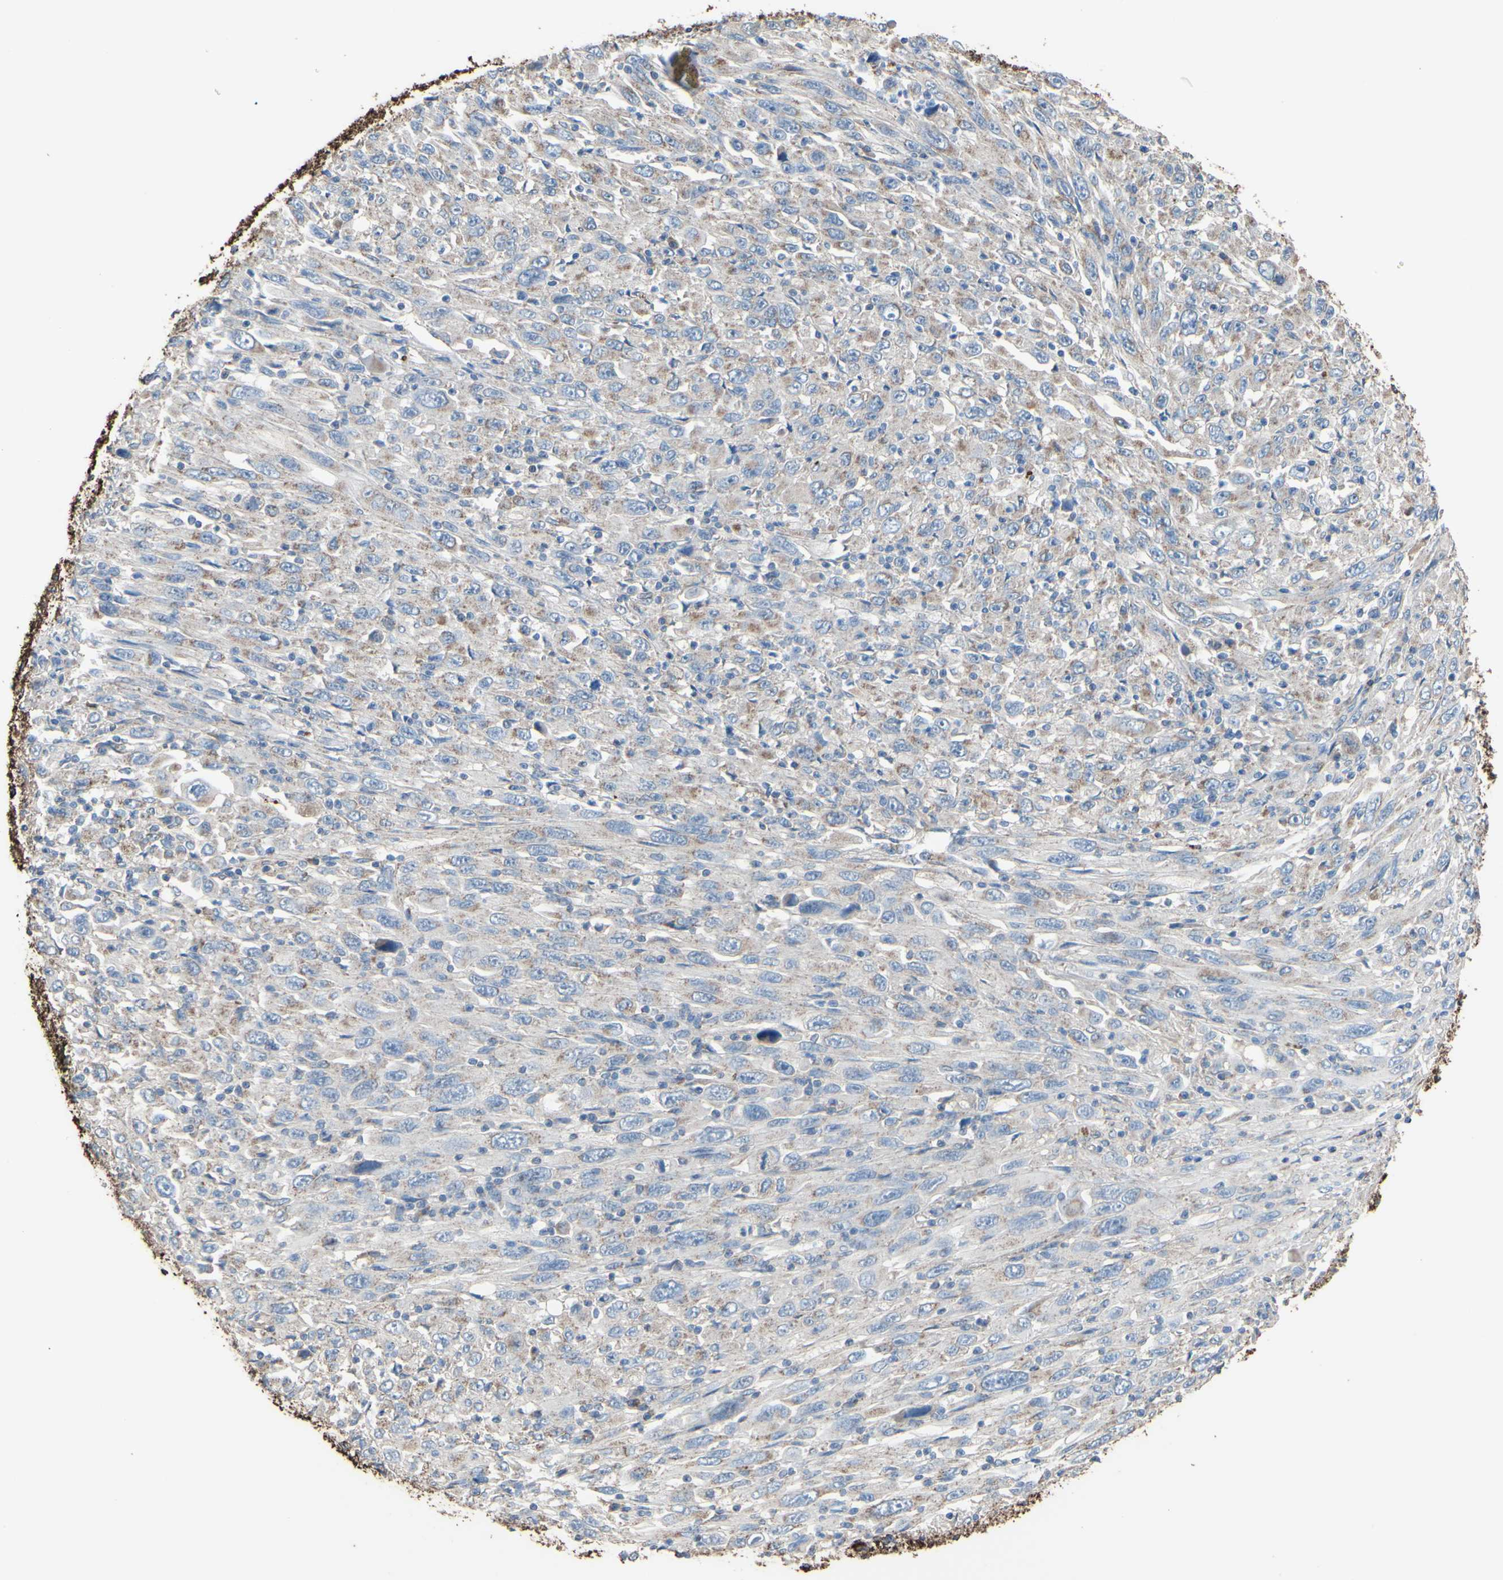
{"staining": {"intensity": "weak", "quantity": "25%-75%", "location": "cytoplasmic/membranous"}, "tissue": "melanoma", "cell_type": "Tumor cells", "image_type": "cancer", "snomed": [{"axis": "morphology", "description": "Malignant melanoma, Metastatic site"}, {"axis": "topography", "description": "Skin"}], "caption": "IHC micrograph of neoplastic tissue: malignant melanoma (metastatic site) stained using immunohistochemistry demonstrates low levels of weak protein expression localized specifically in the cytoplasmic/membranous of tumor cells, appearing as a cytoplasmic/membranous brown color.", "gene": "CMKLR2", "patient": {"sex": "female", "age": 56}}